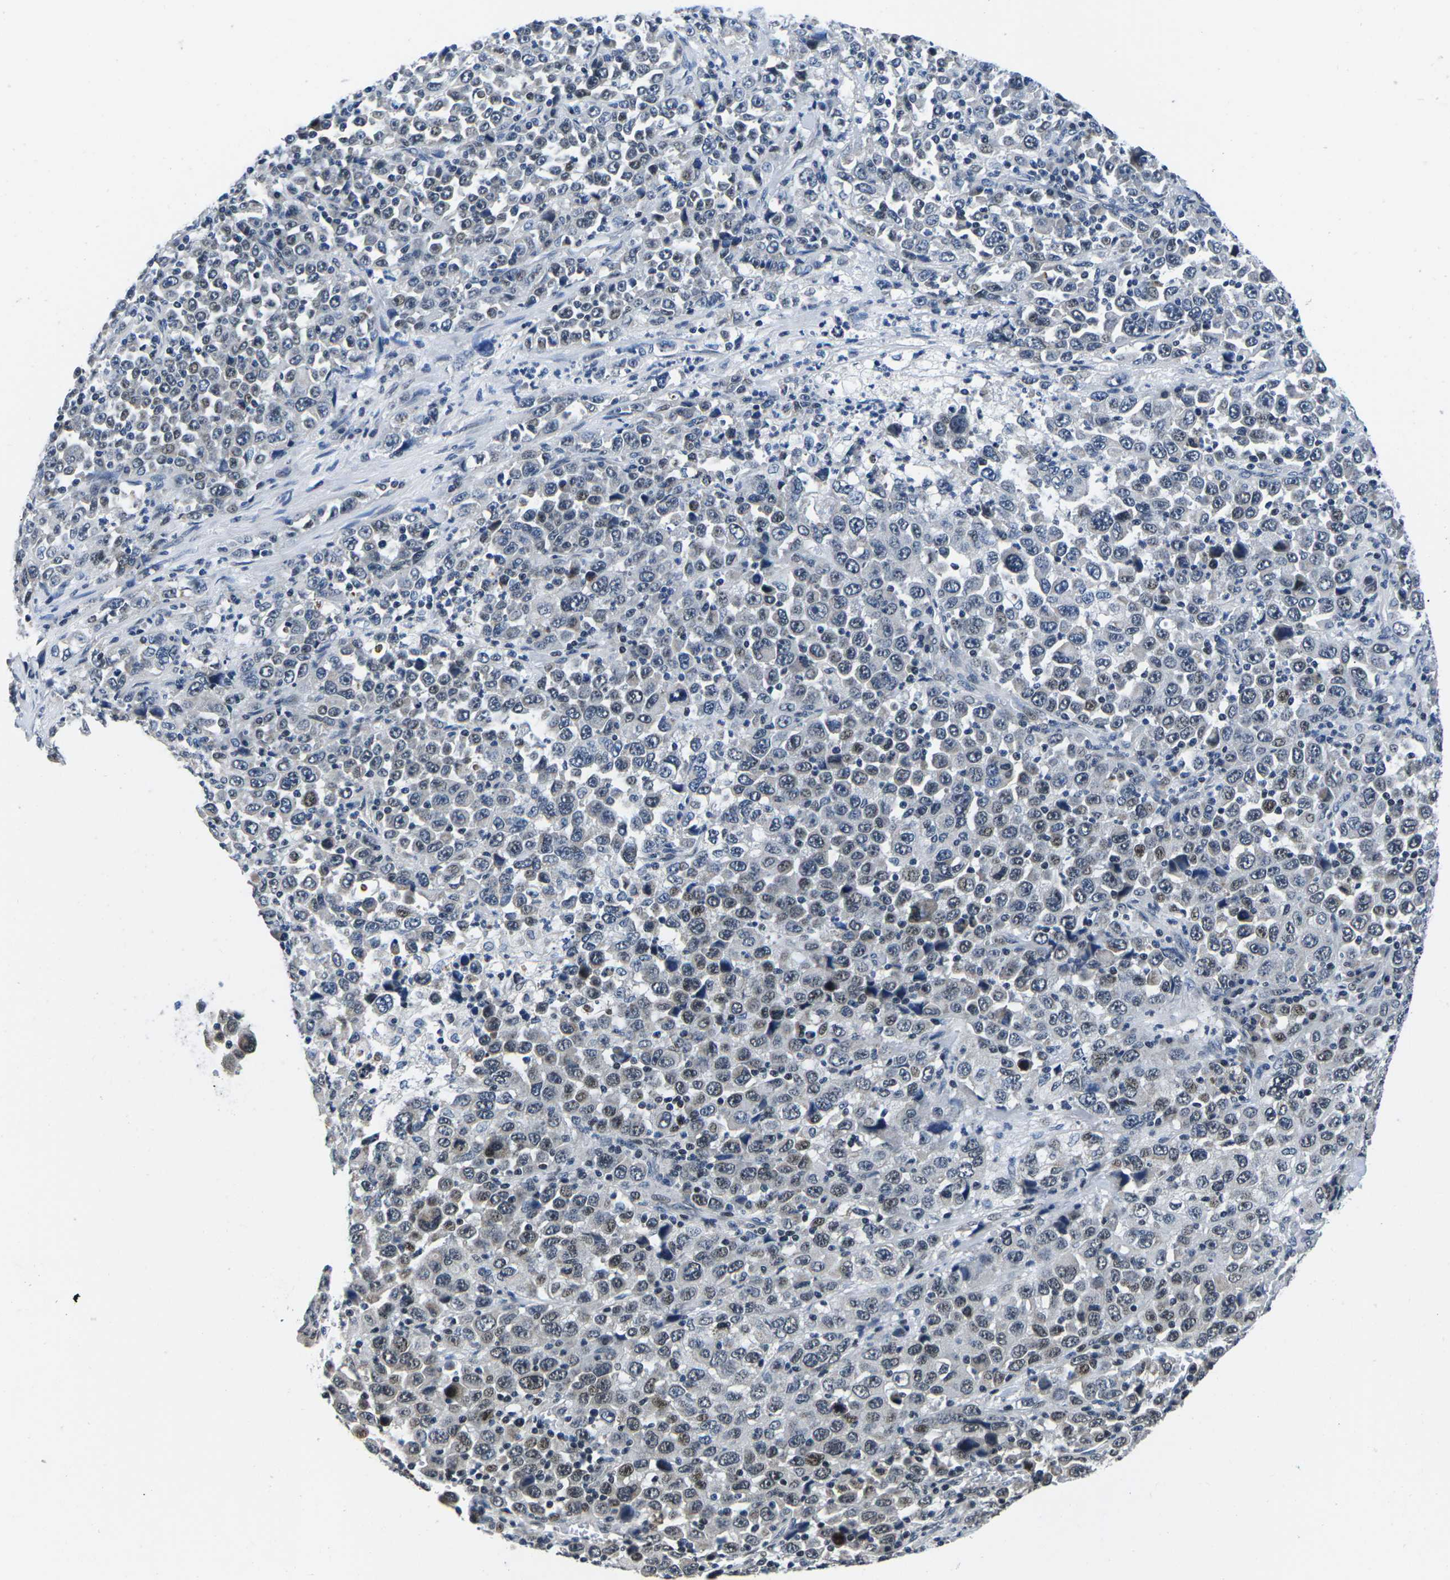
{"staining": {"intensity": "moderate", "quantity": "<25%", "location": "nuclear"}, "tissue": "stomach cancer", "cell_type": "Tumor cells", "image_type": "cancer", "snomed": [{"axis": "morphology", "description": "Normal tissue, NOS"}, {"axis": "morphology", "description": "Adenocarcinoma, NOS"}, {"axis": "topography", "description": "Stomach, upper"}, {"axis": "topography", "description": "Stomach"}], "caption": "This is a micrograph of IHC staining of adenocarcinoma (stomach), which shows moderate positivity in the nuclear of tumor cells.", "gene": "CDC73", "patient": {"sex": "male", "age": 59}}